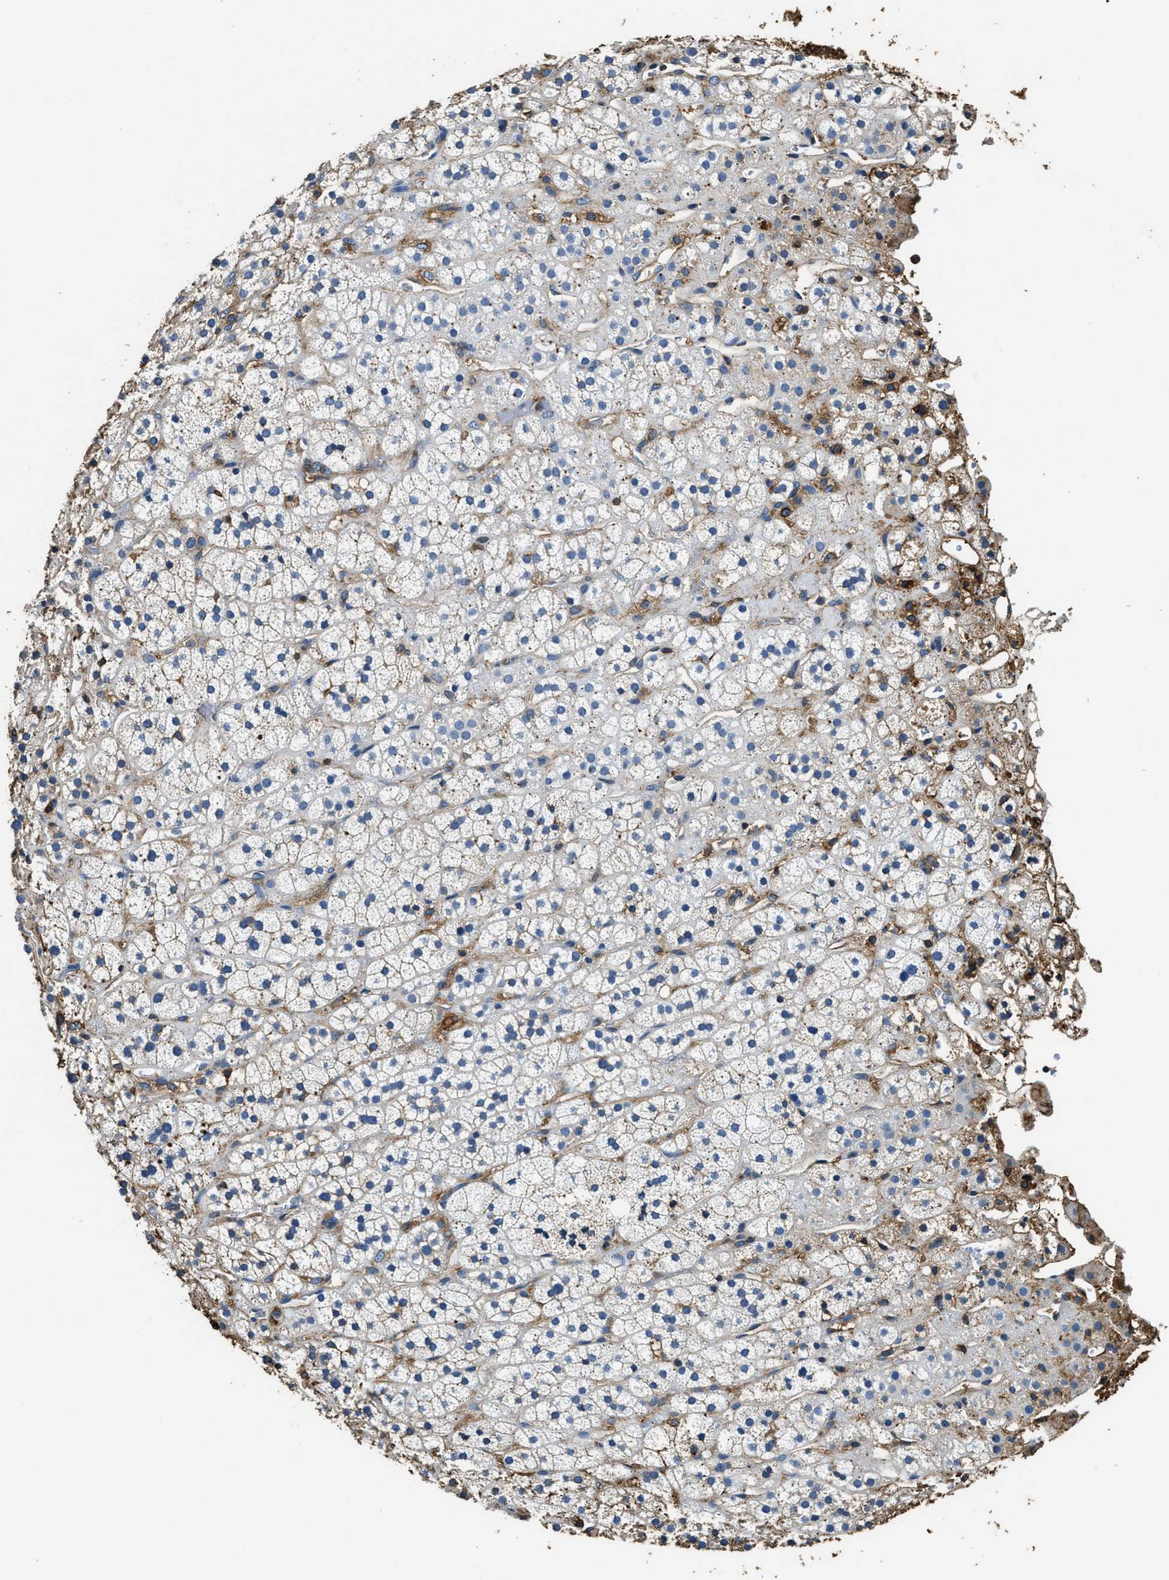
{"staining": {"intensity": "weak", "quantity": "<25%", "location": "cytoplasmic/membranous"}, "tissue": "adrenal gland", "cell_type": "Glandular cells", "image_type": "normal", "snomed": [{"axis": "morphology", "description": "Normal tissue, NOS"}, {"axis": "topography", "description": "Adrenal gland"}], "caption": "Unremarkable adrenal gland was stained to show a protein in brown. There is no significant staining in glandular cells. (DAB immunohistochemistry, high magnification).", "gene": "ACCS", "patient": {"sex": "male", "age": 56}}